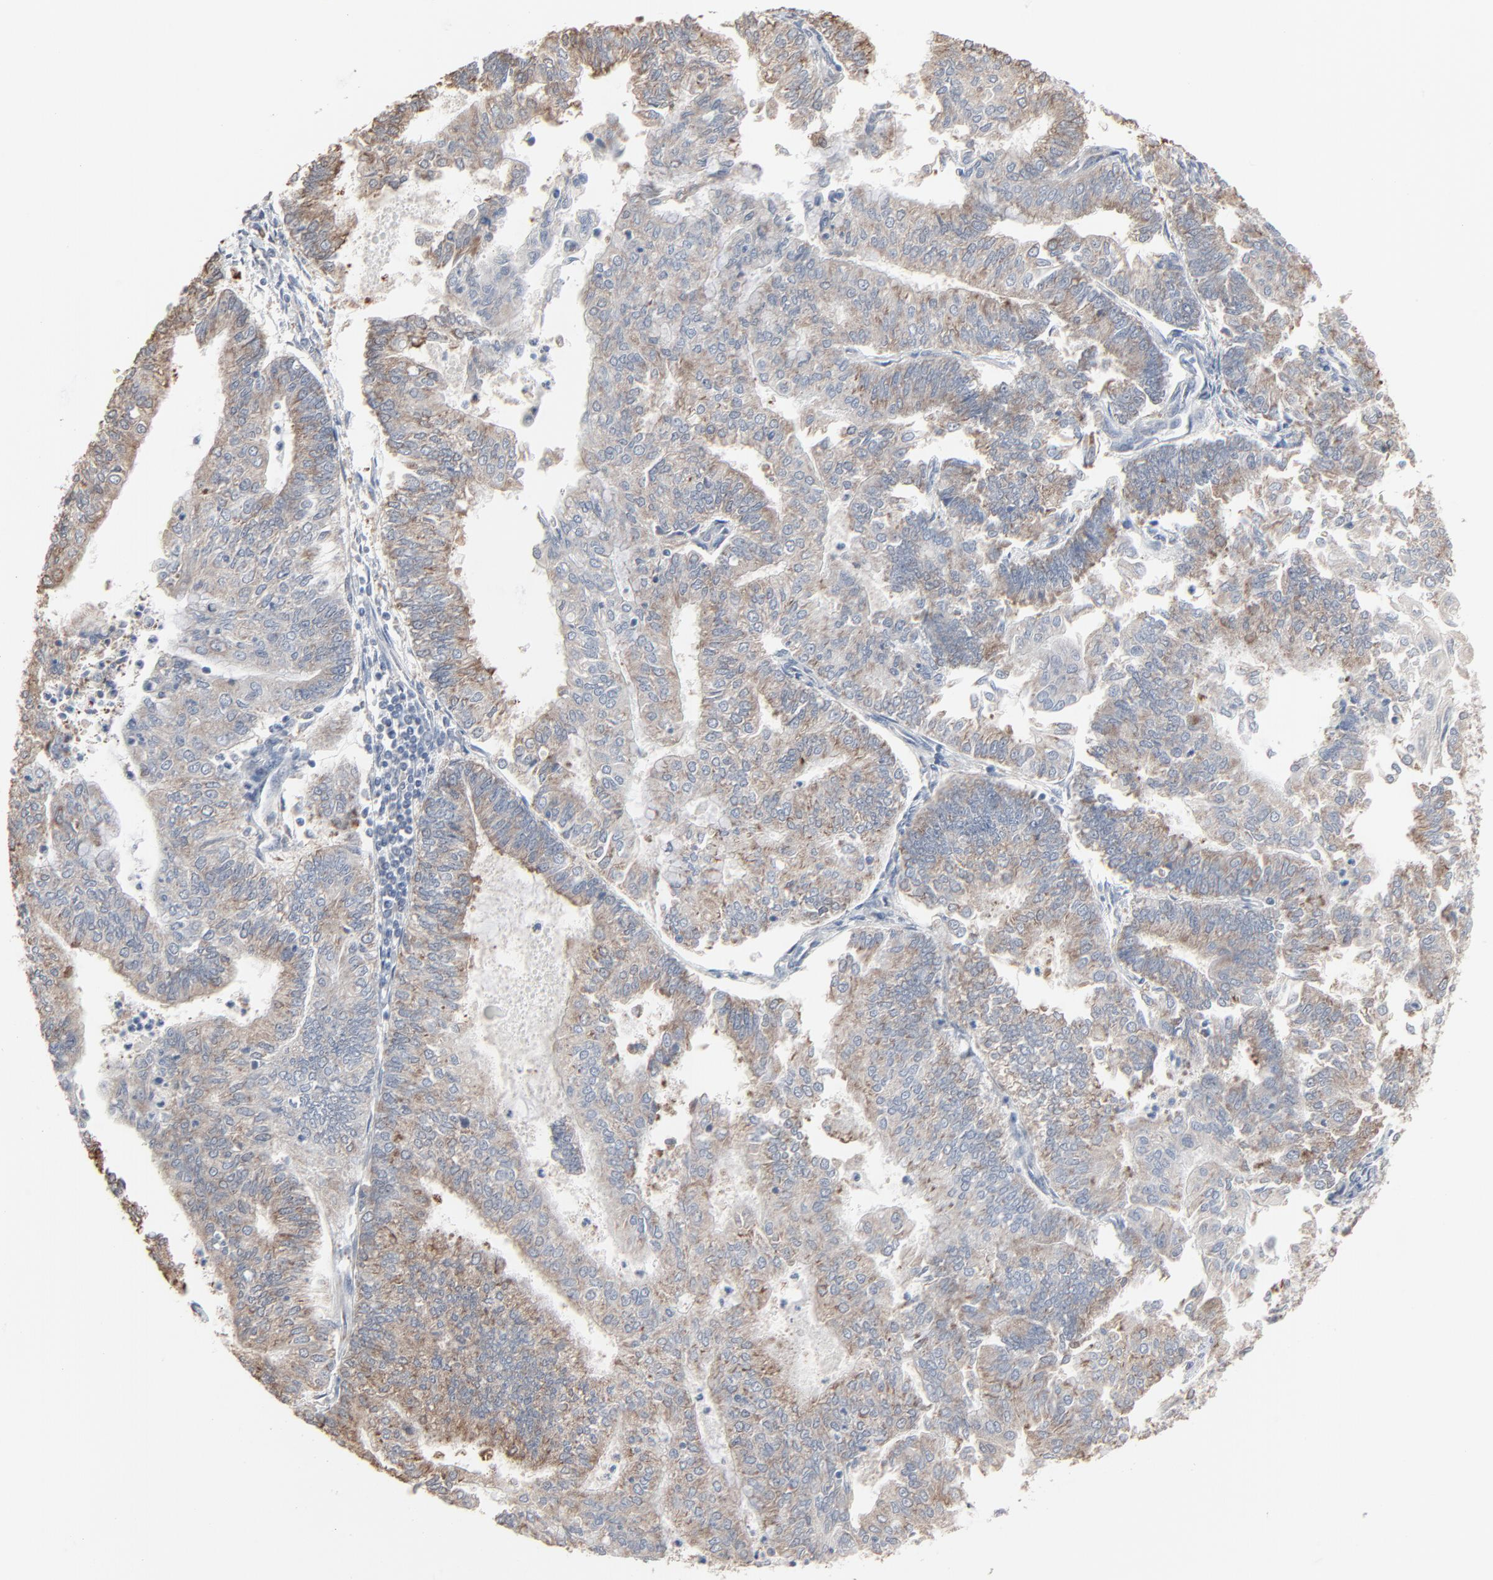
{"staining": {"intensity": "weak", "quantity": ">75%", "location": "cytoplasmic/membranous"}, "tissue": "endometrial cancer", "cell_type": "Tumor cells", "image_type": "cancer", "snomed": [{"axis": "morphology", "description": "Adenocarcinoma, NOS"}, {"axis": "topography", "description": "Endometrium"}], "caption": "About >75% of tumor cells in adenocarcinoma (endometrial) display weak cytoplasmic/membranous protein expression as visualized by brown immunohistochemical staining.", "gene": "CCT5", "patient": {"sex": "female", "age": 59}}